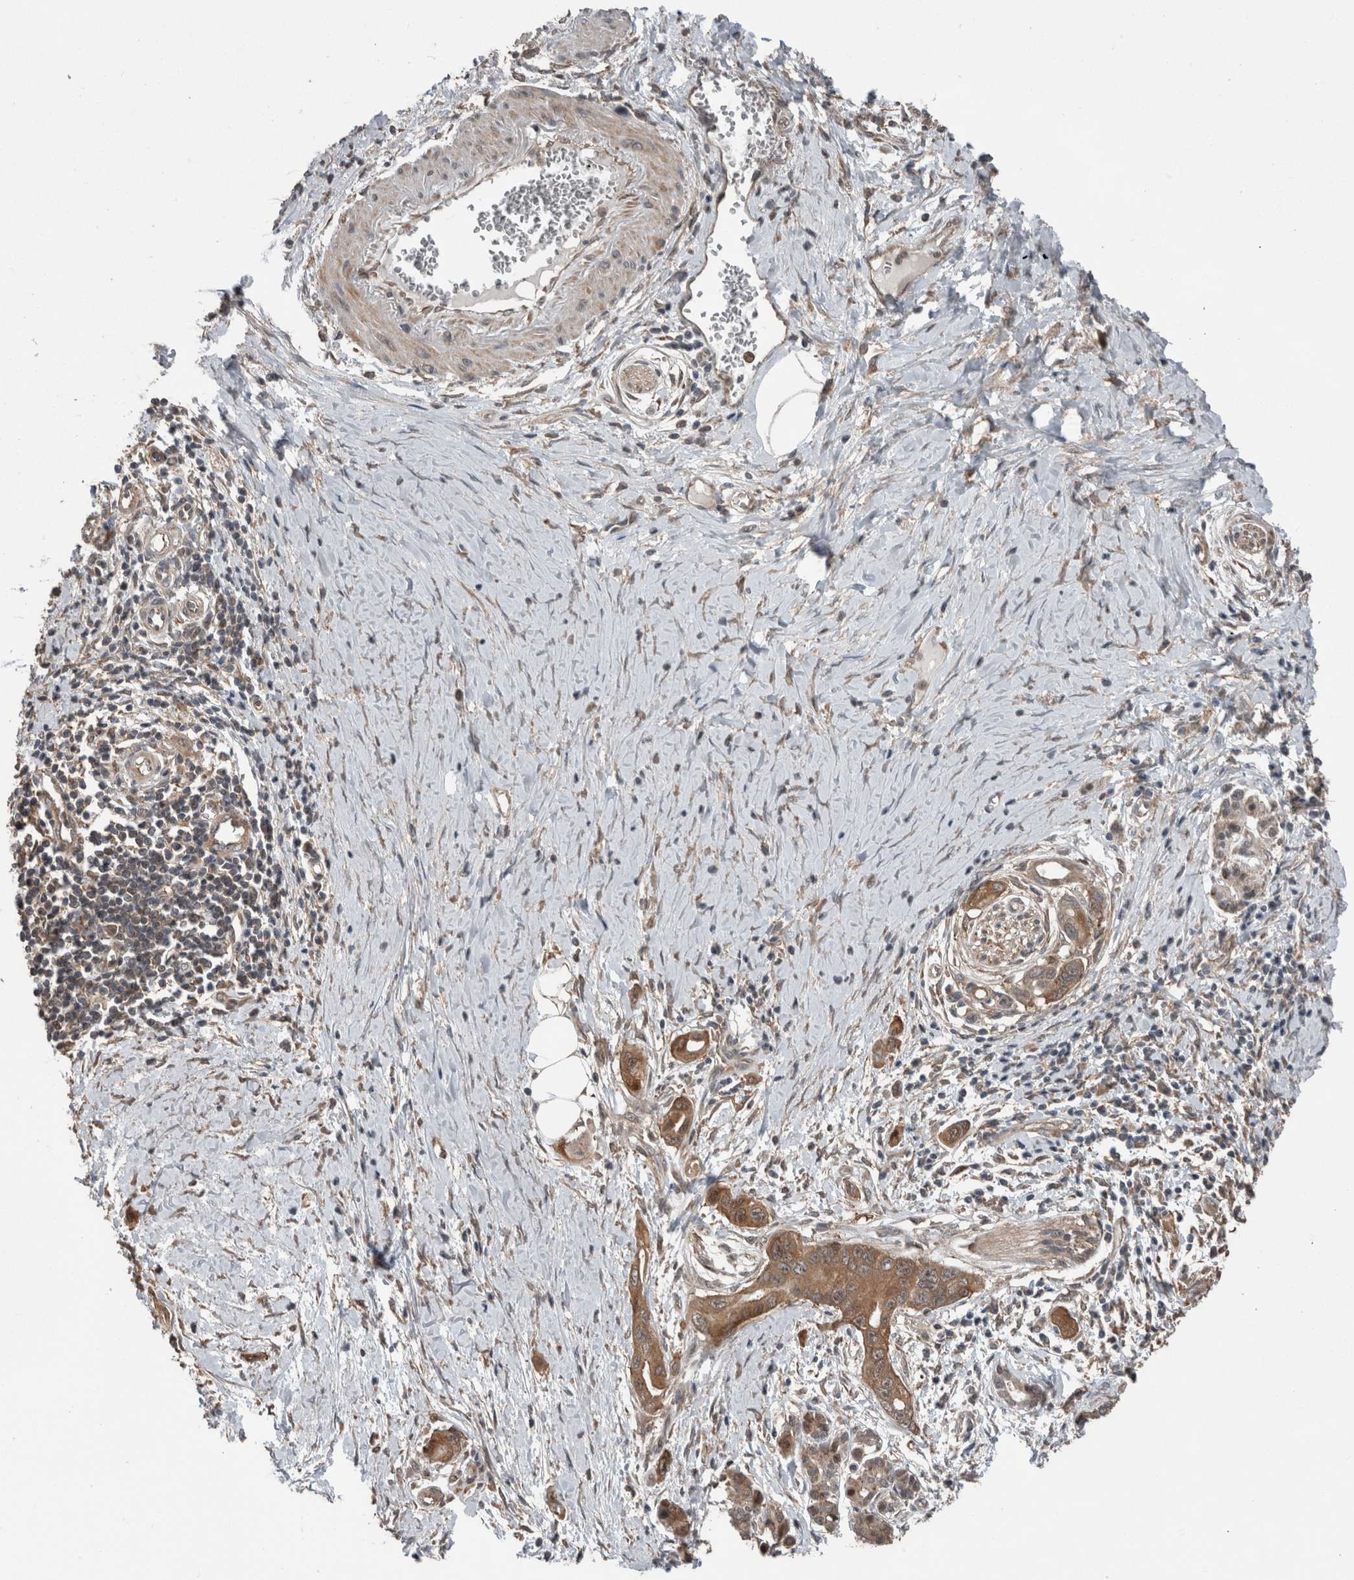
{"staining": {"intensity": "moderate", "quantity": ">75%", "location": "cytoplasmic/membranous"}, "tissue": "pancreatic cancer", "cell_type": "Tumor cells", "image_type": "cancer", "snomed": [{"axis": "morphology", "description": "Adenocarcinoma, NOS"}, {"axis": "topography", "description": "Pancreas"}], "caption": "This histopathology image shows immunohistochemistry (IHC) staining of adenocarcinoma (pancreatic), with medium moderate cytoplasmic/membranous expression in about >75% of tumor cells.", "gene": "RIOK3", "patient": {"sex": "male", "age": 59}}